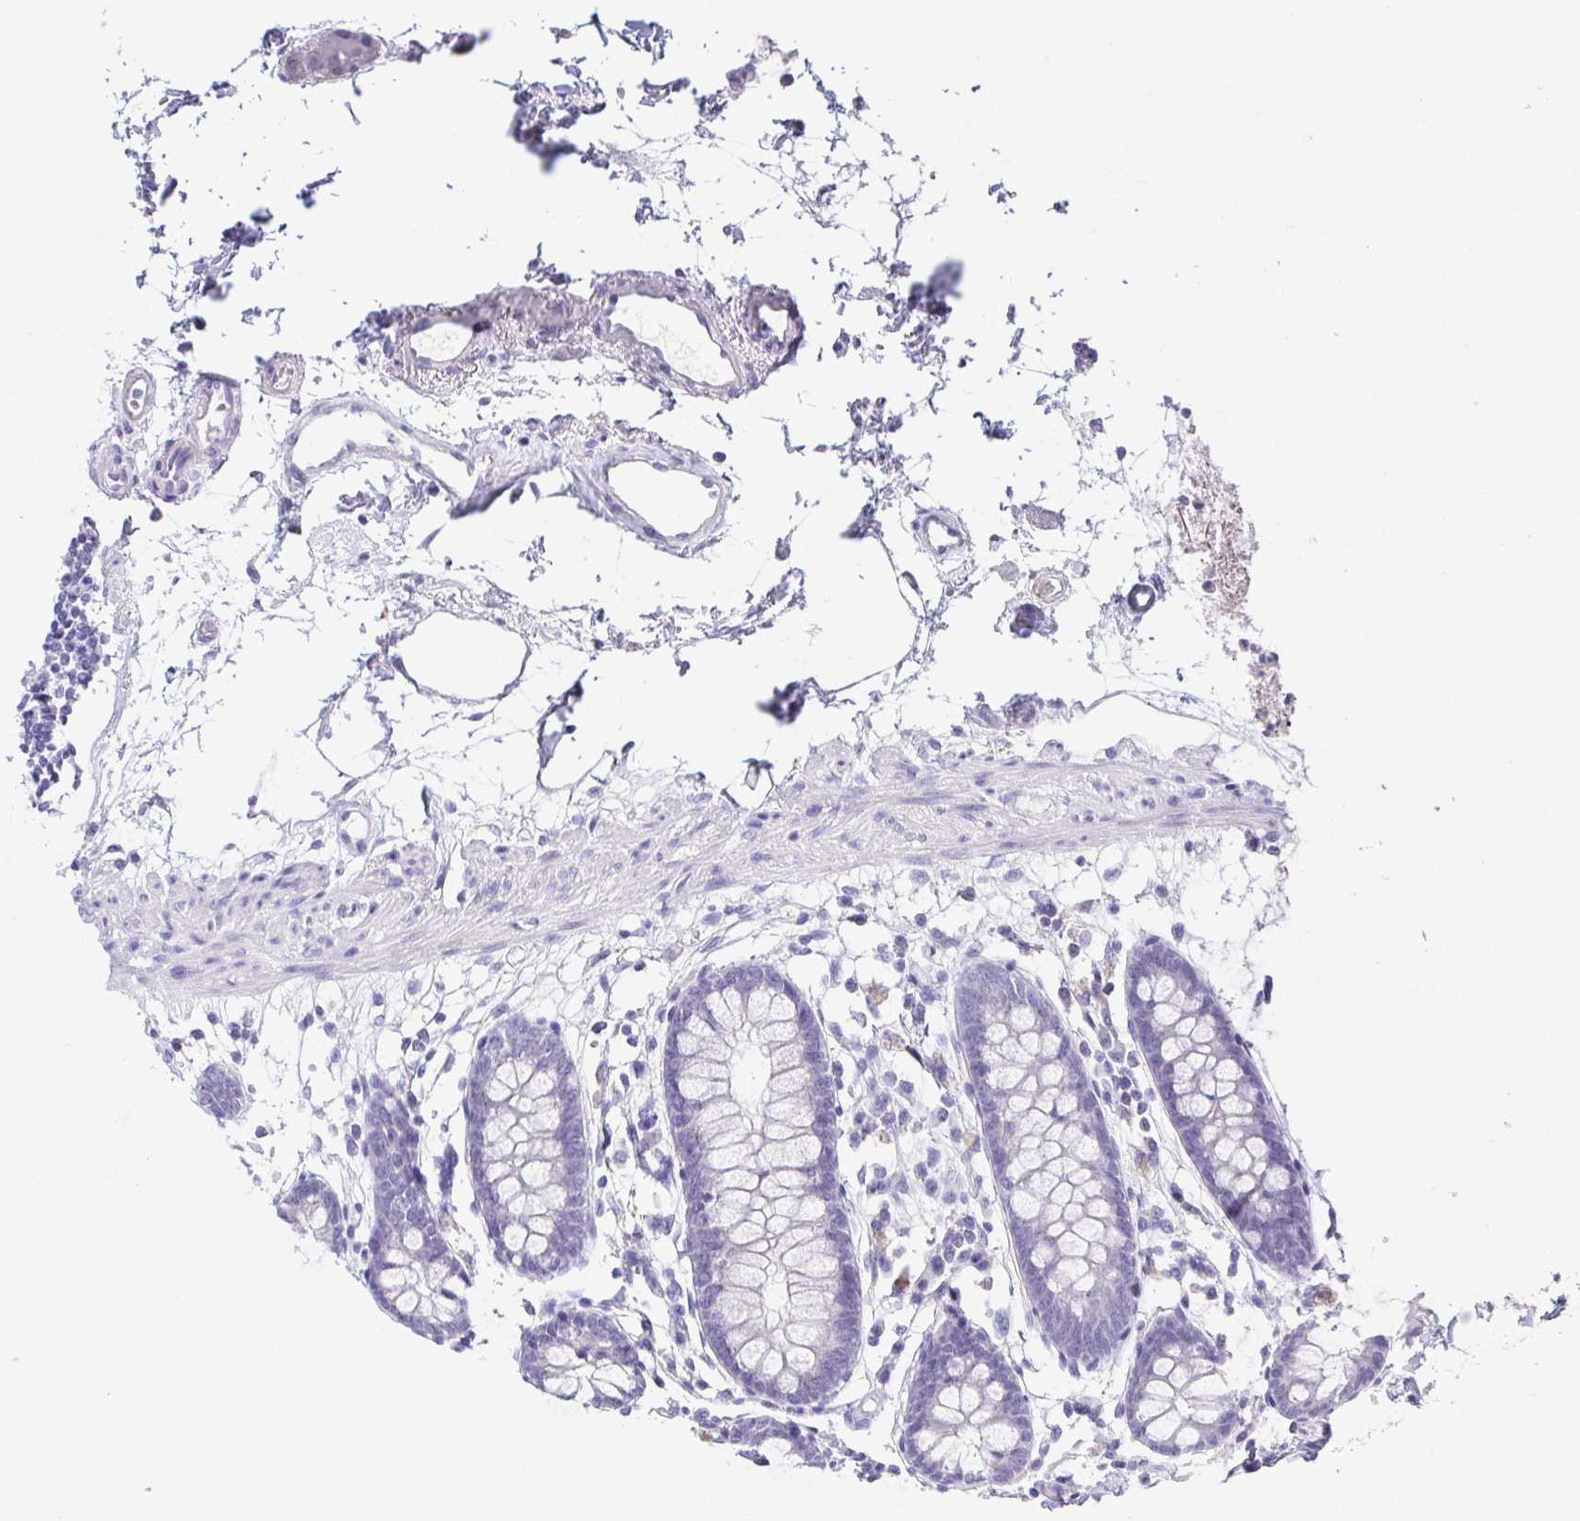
{"staining": {"intensity": "negative", "quantity": "none", "location": "none"}, "tissue": "colon", "cell_type": "Endothelial cells", "image_type": "normal", "snomed": [{"axis": "morphology", "description": "Normal tissue, NOS"}, {"axis": "topography", "description": "Colon"}], "caption": "This is a image of IHC staining of unremarkable colon, which shows no positivity in endothelial cells. Brightfield microscopy of immunohistochemistry (IHC) stained with DAB (brown) and hematoxylin (blue), captured at high magnification.", "gene": "HAPLN2", "patient": {"sex": "female", "age": 84}}